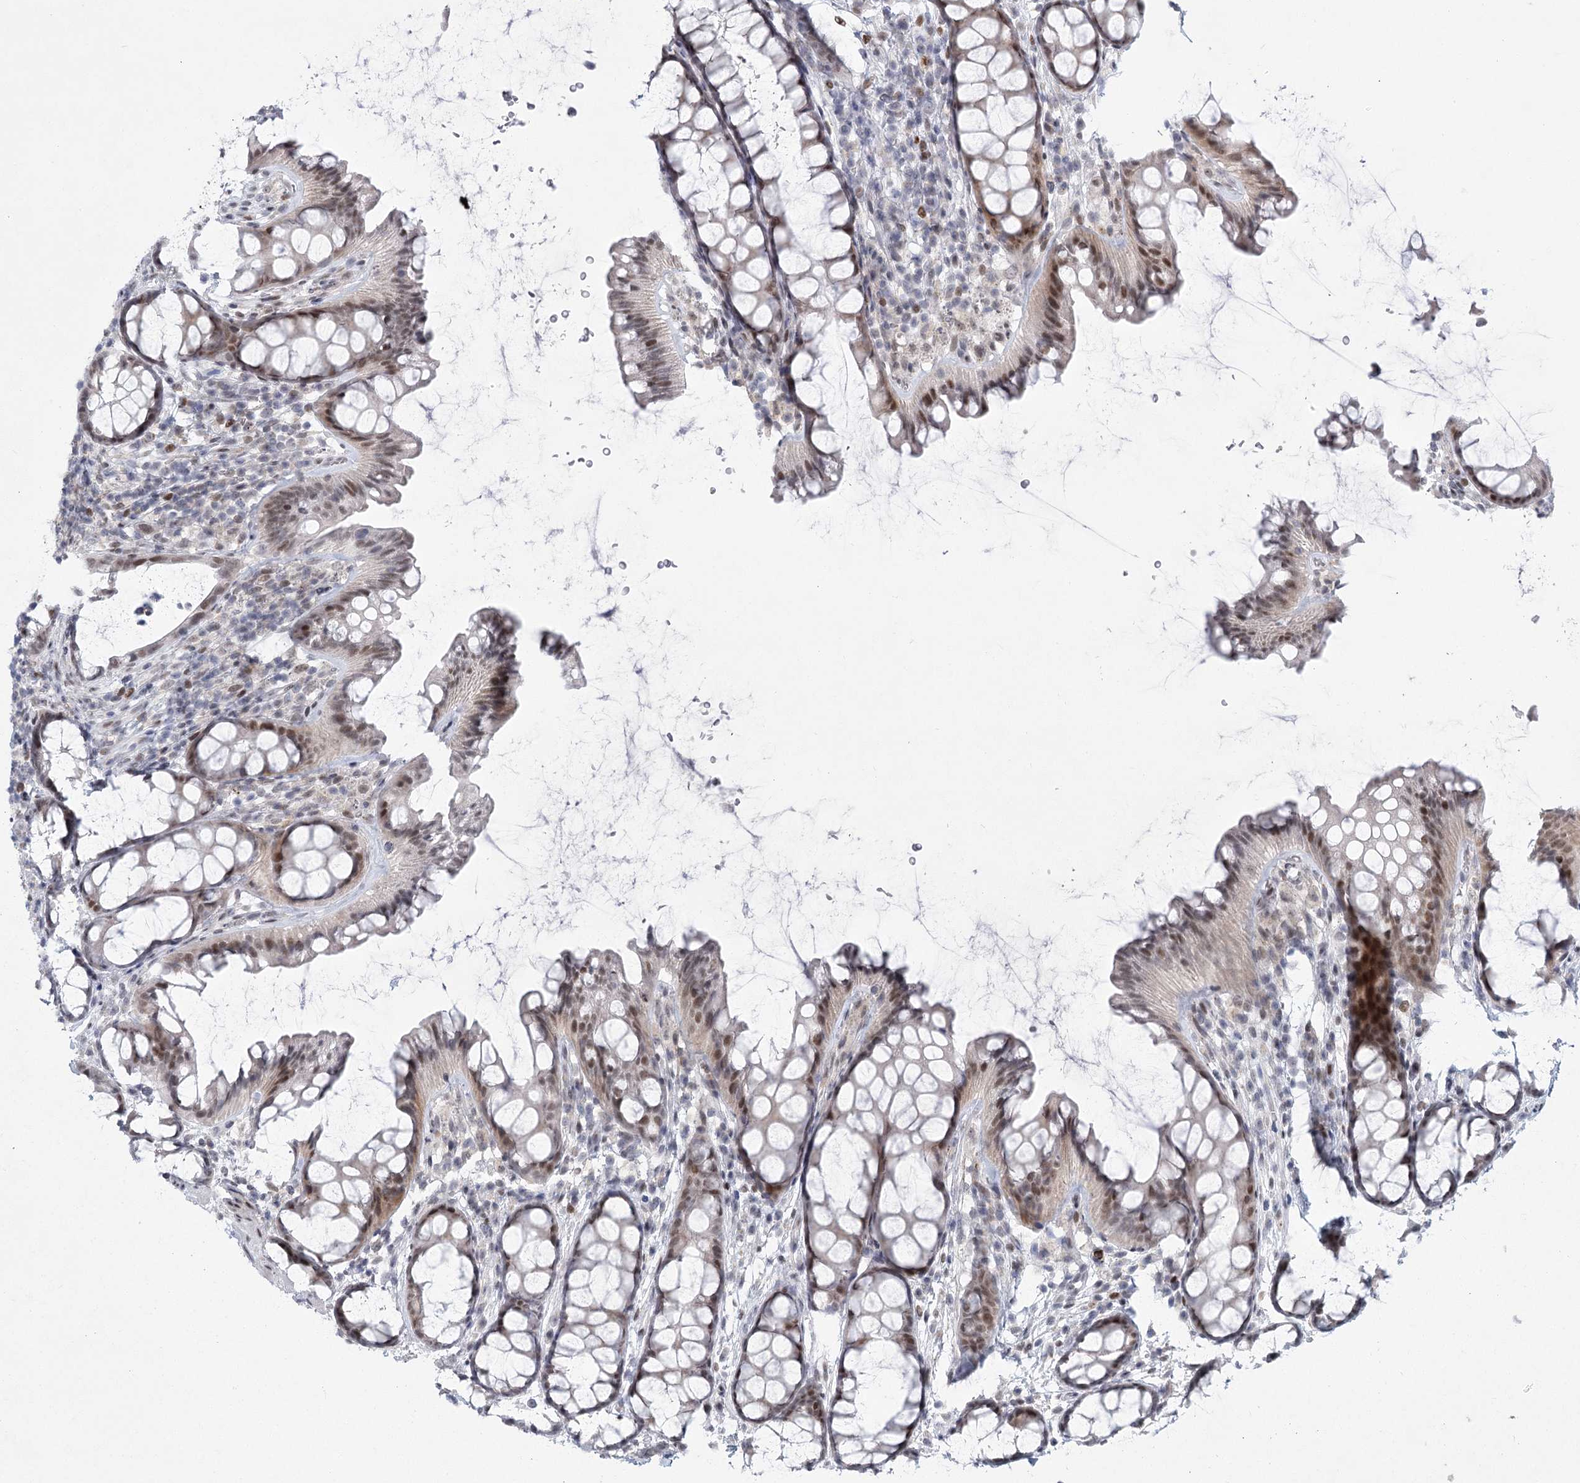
{"staining": {"intensity": "weak", "quantity": ">75%", "location": "cytoplasmic/membranous"}, "tissue": "colon", "cell_type": "Endothelial cells", "image_type": "normal", "snomed": [{"axis": "morphology", "description": "Normal tissue, NOS"}, {"axis": "topography", "description": "Colon"}], "caption": "Immunohistochemical staining of benign human colon displays weak cytoplasmic/membranous protein expression in approximately >75% of endothelial cells. The staining was performed using DAB to visualize the protein expression in brown, while the nuclei were stained in blue with hematoxylin (Magnification: 20x).", "gene": "CIB4", "patient": {"sex": "female", "age": 82}}